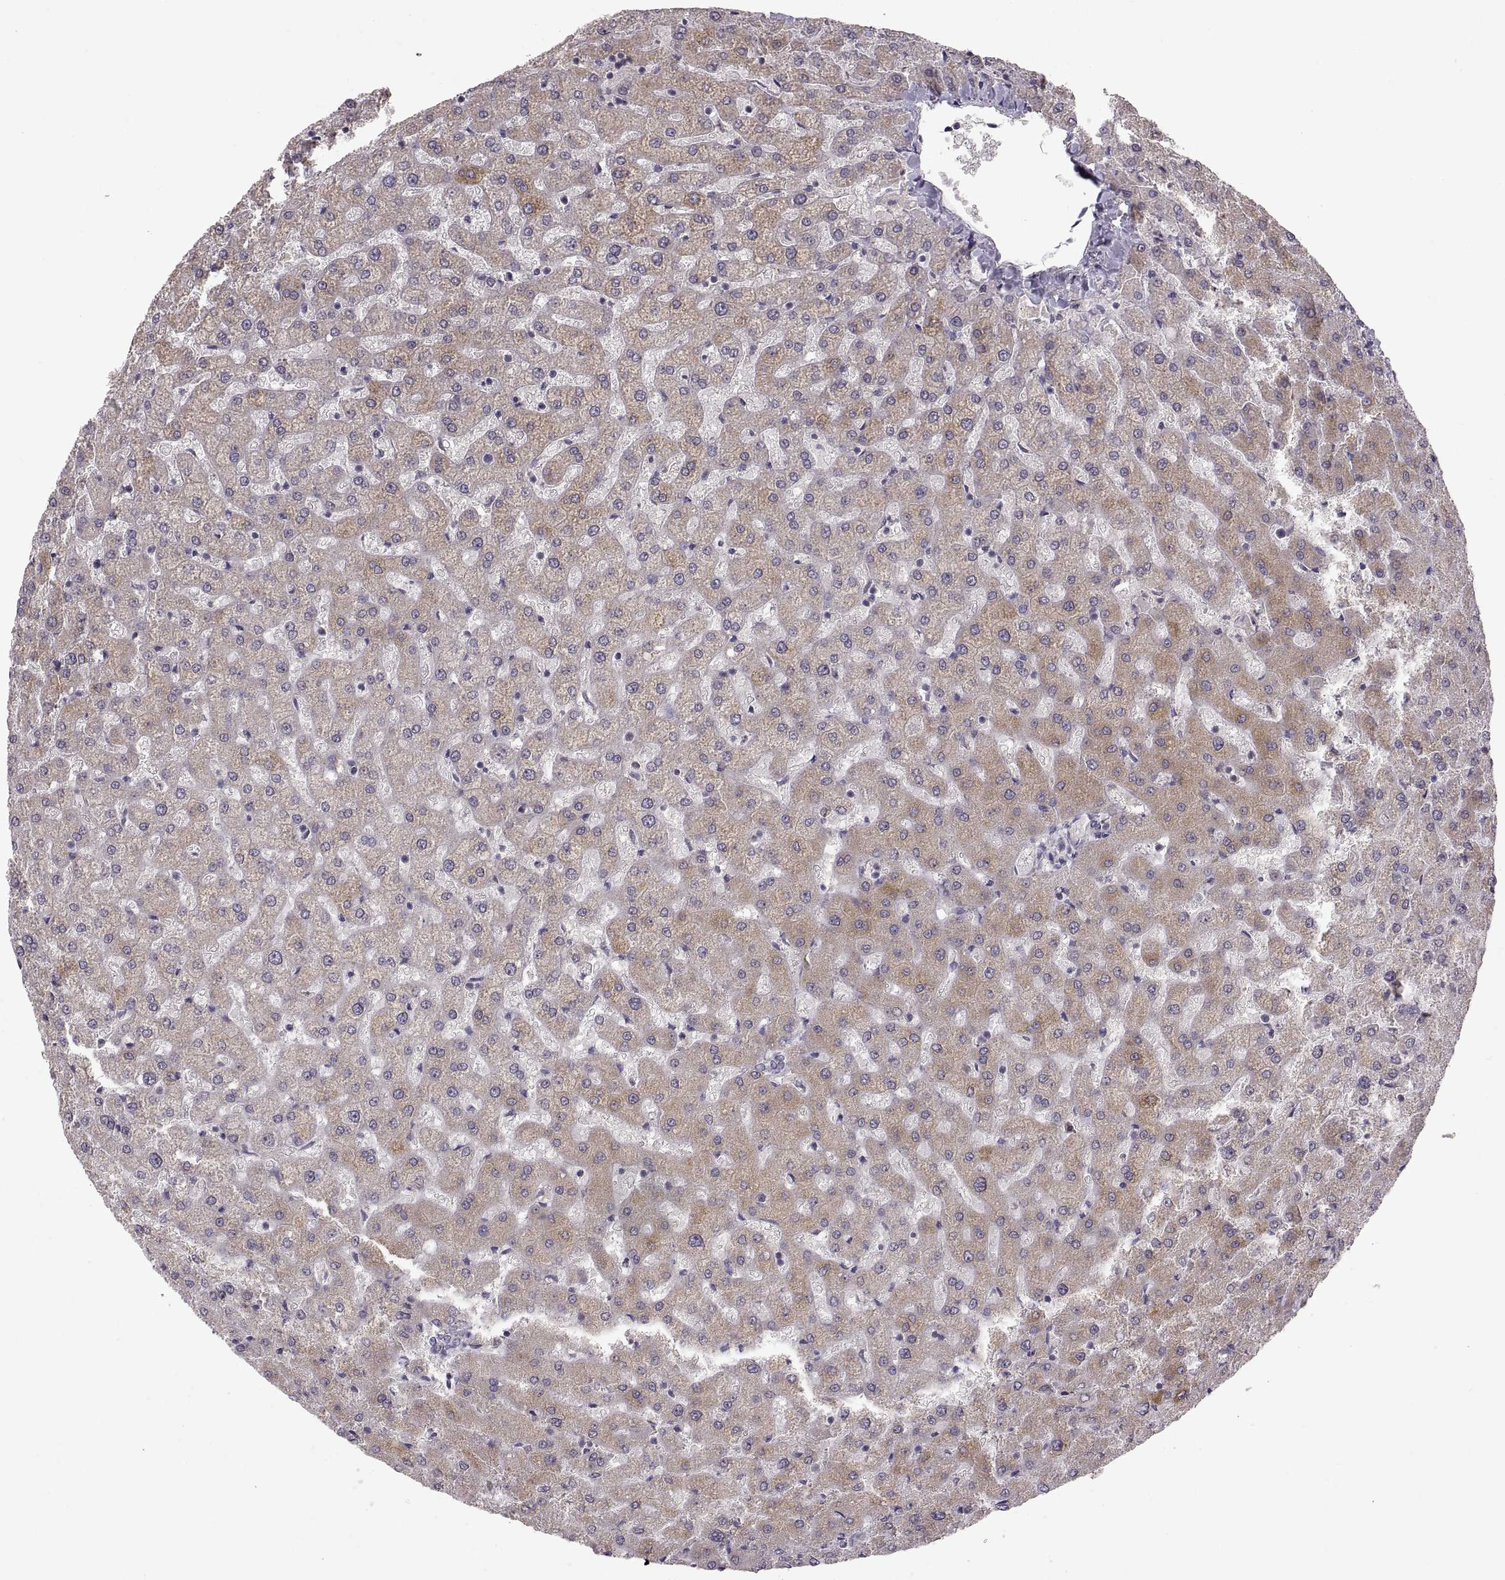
{"staining": {"intensity": "negative", "quantity": "none", "location": "none"}, "tissue": "liver", "cell_type": "Cholangiocytes", "image_type": "normal", "snomed": [{"axis": "morphology", "description": "Normal tissue, NOS"}, {"axis": "topography", "description": "Liver"}], "caption": "Immunohistochemistry image of benign liver: human liver stained with DAB shows no significant protein positivity in cholangiocytes.", "gene": "HMGCR", "patient": {"sex": "female", "age": 50}}